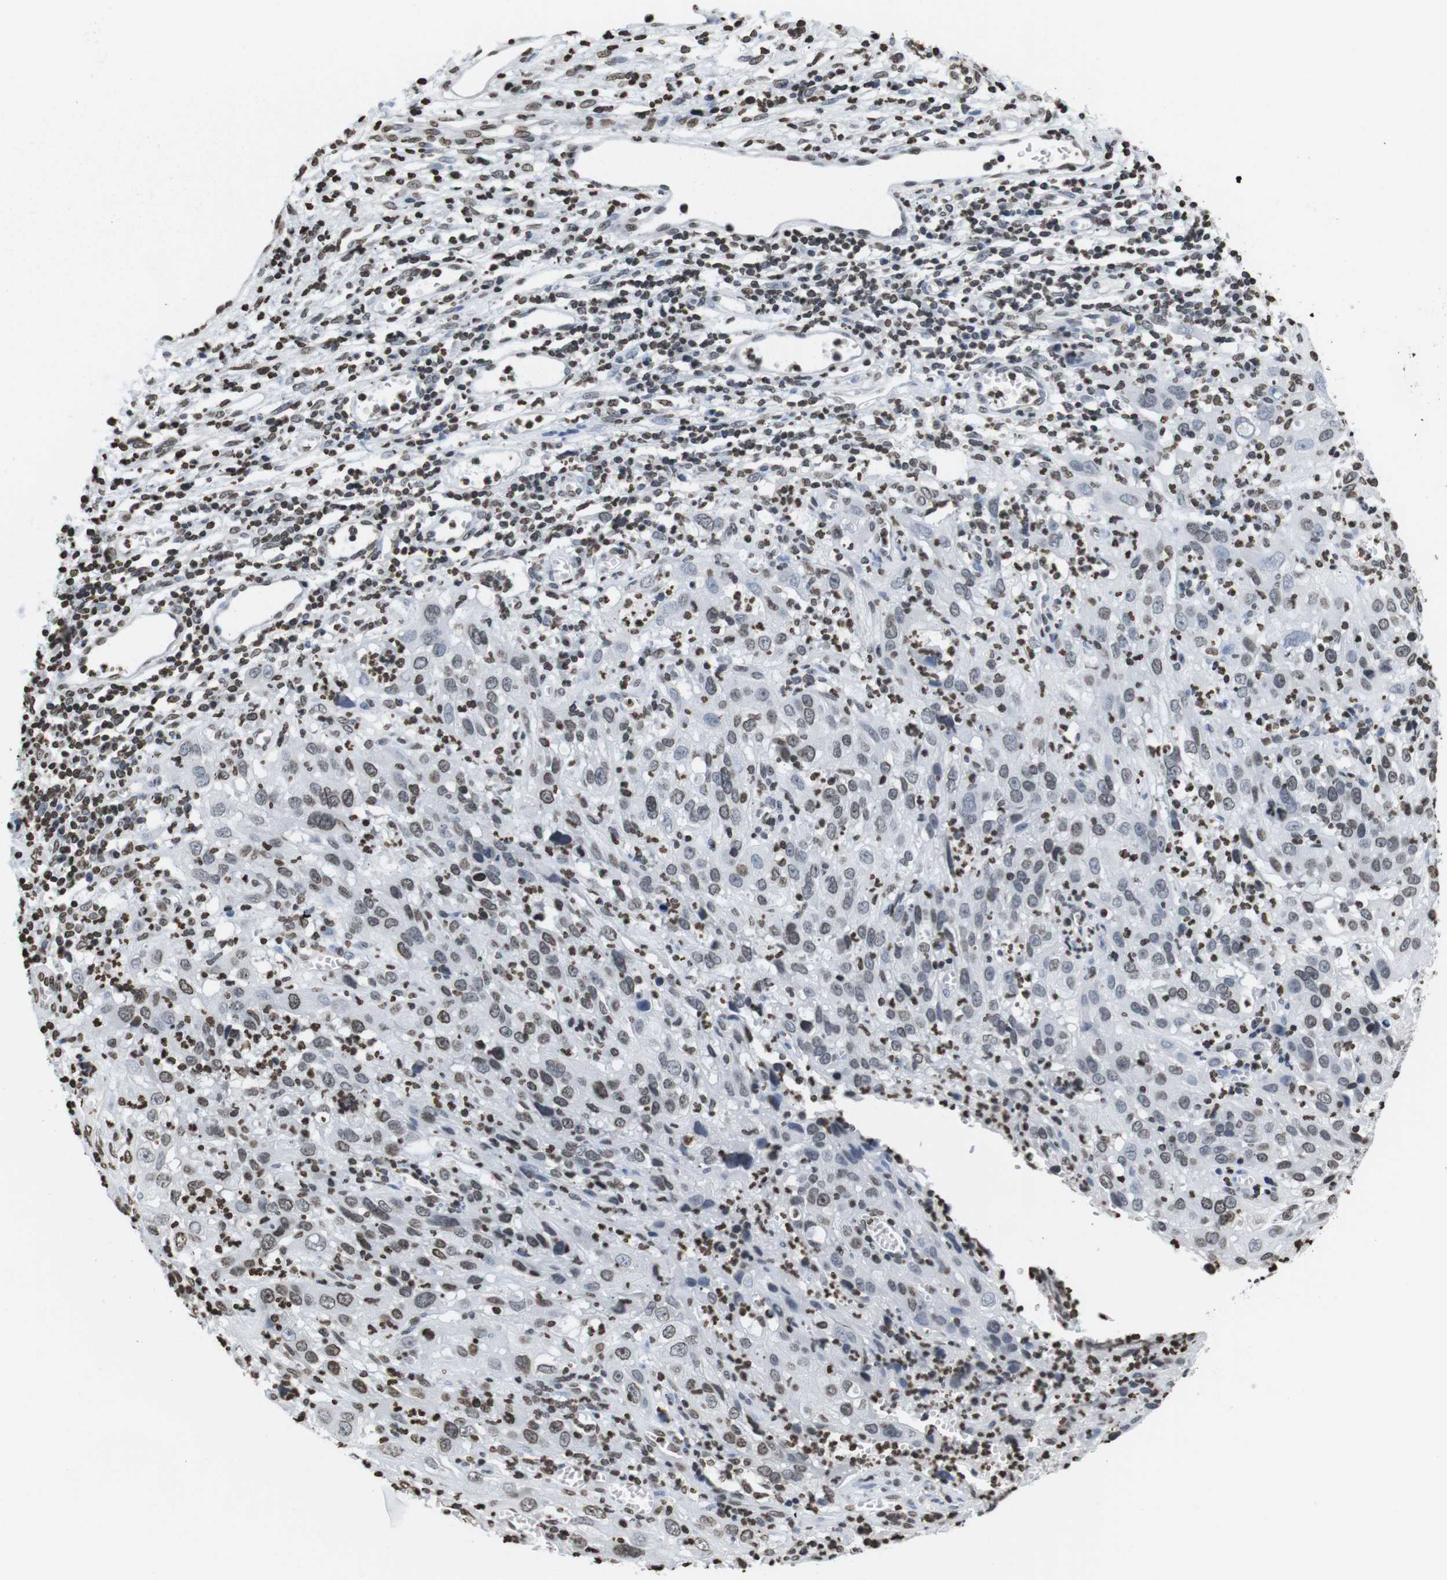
{"staining": {"intensity": "weak", "quantity": "25%-75%", "location": "nuclear"}, "tissue": "cervical cancer", "cell_type": "Tumor cells", "image_type": "cancer", "snomed": [{"axis": "morphology", "description": "Squamous cell carcinoma, NOS"}, {"axis": "topography", "description": "Cervix"}], "caption": "Immunohistochemistry image of neoplastic tissue: squamous cell carcinoma (cervical) stained using IHC exhibits low levels of weak protein expression localized specifically in the nuclear of tumor cells, appearing as a nuclear brown color.", "gene": "BSX", "patient": {"sex": "female", "age": 32}}